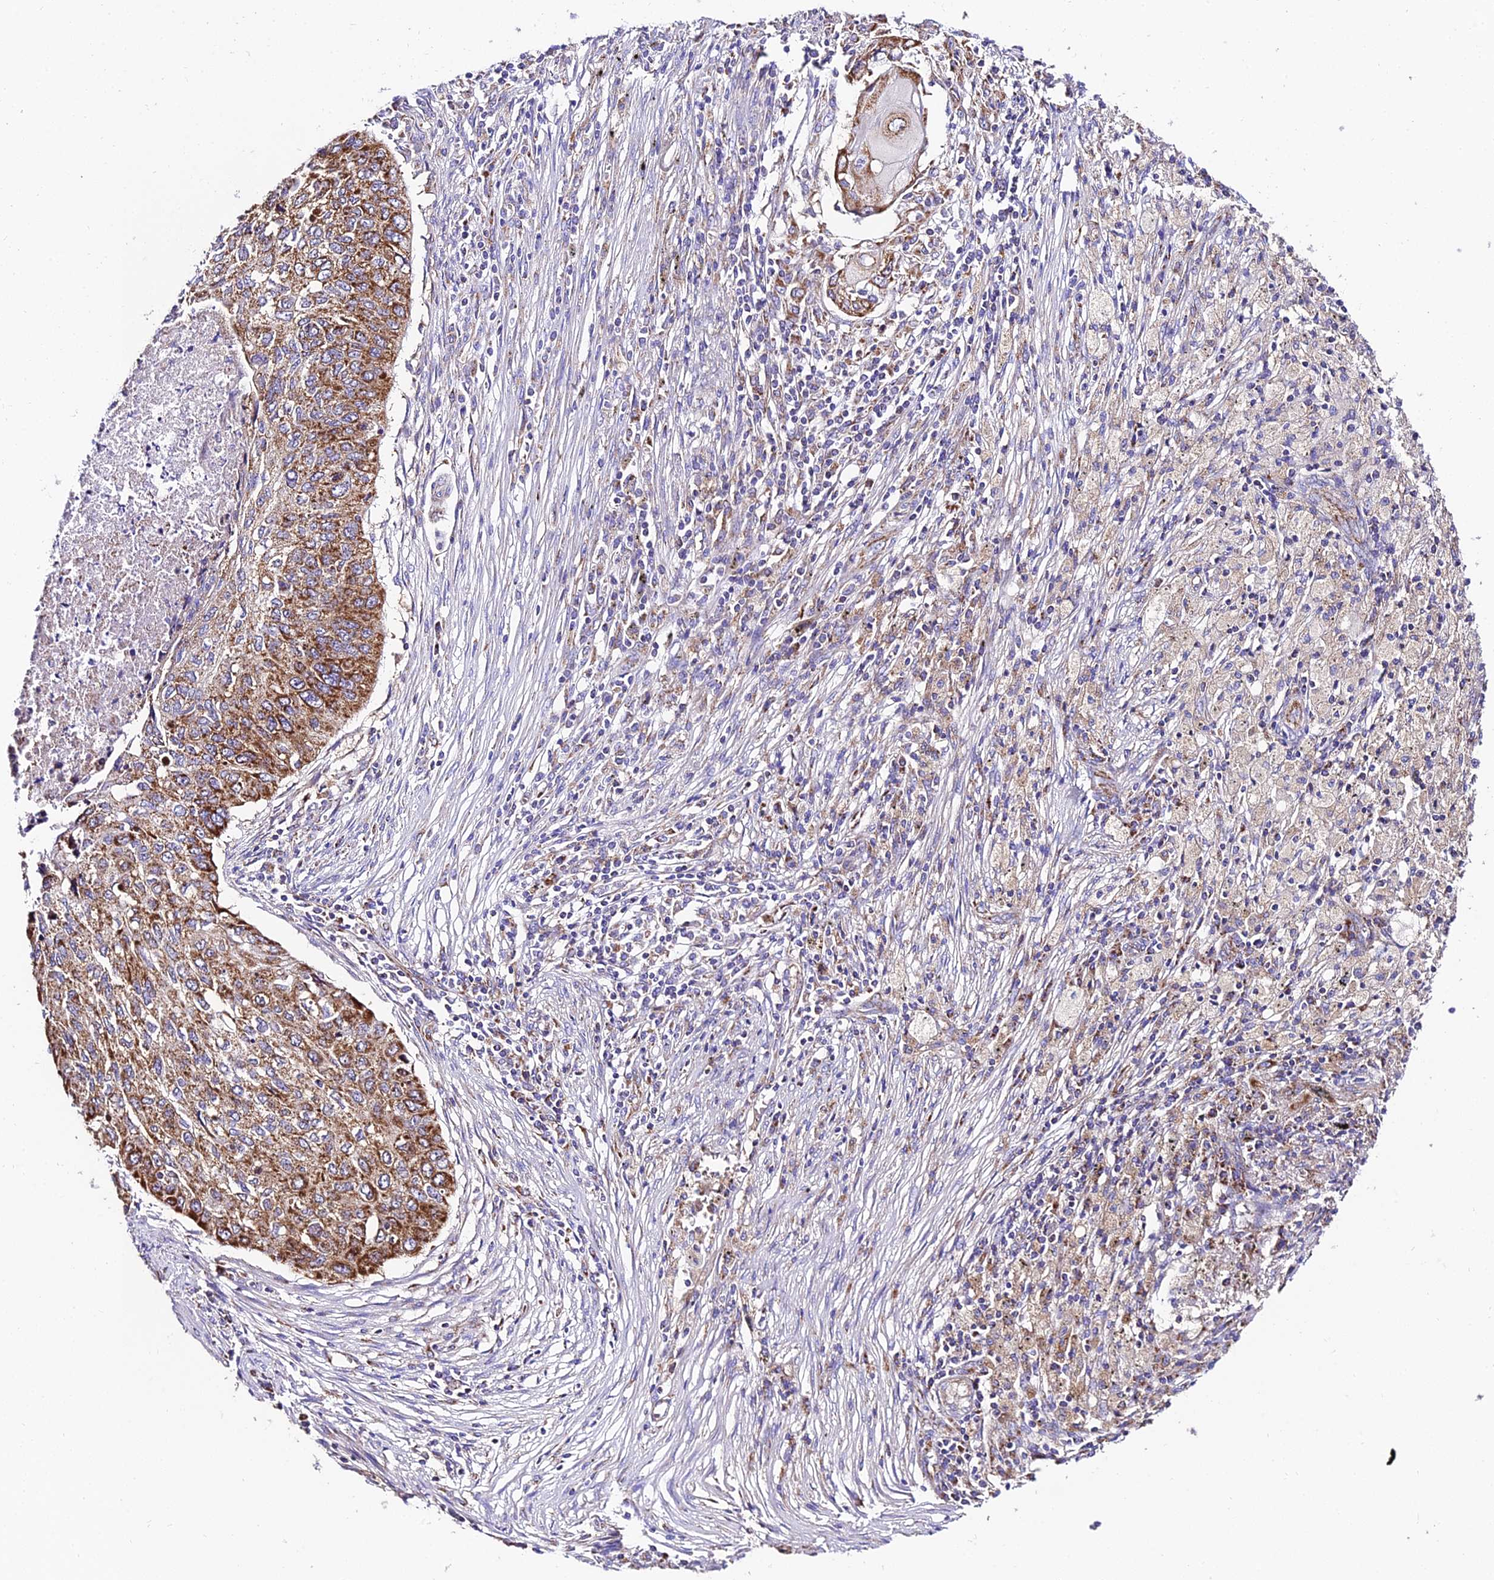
{"staining": {"intensity": "strong", "quantity": ">75%", "location": "cytoplasmic/membranous"}, "tissue": "lung cancer", "cell_type": "Tumor cells", "image_type": "cancer", "snomed": [{"axis": "morphology", "description": "Squamous cell carcinoma, NOS"}, {"axis": "topography", "description": "Lung"}], "caption": "Human lung cancer (squamous cell carcinoma) stained for a protein (brown) shows strong cytoplasmic/membranous positive staining in approximately >75% of tumor cells.", "gene": "OCIAD1", "patient": {"sex": "female", "age": 63}}